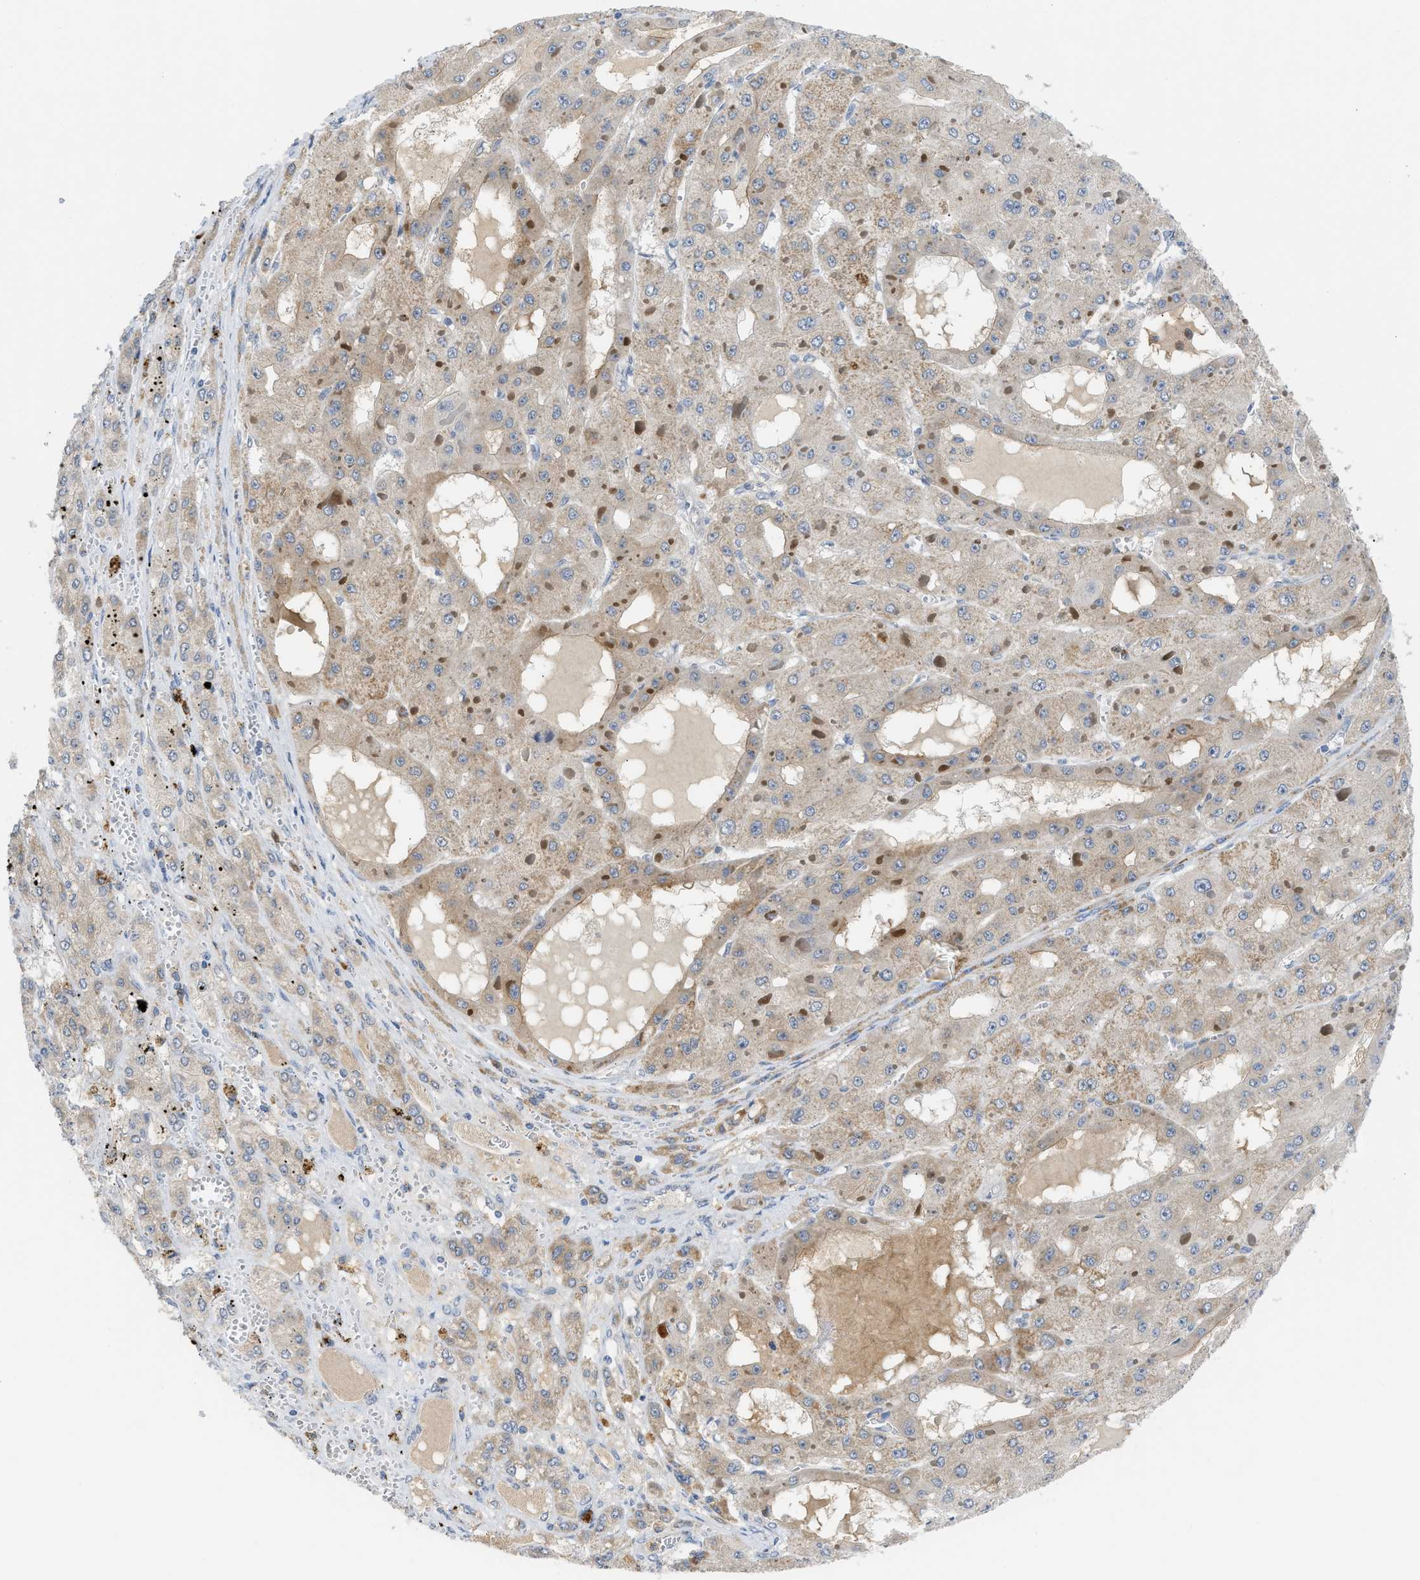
{"staining": {"intensity": "weak", "quantity": ">75%", "location": "cytoplasmic/membranous"}, "tissue": "liver cancer", "cell_type": "Tumor cells", "image_type": "cancer", "snomed": [{"axis": "morphology", "description": "Carcinoma, Hepatocellular, NOS"}, {"axis": "topography", "description": "Liver"}], "caption": "IHC (DAB) staining of human liver hepatocellular carcinoma displays weak cytoplasmic/membranous protein positivity in approximately >75% of tumor cells.", "gene": "RHBDF2", "patient": {"sex": "female", "age": 73}}